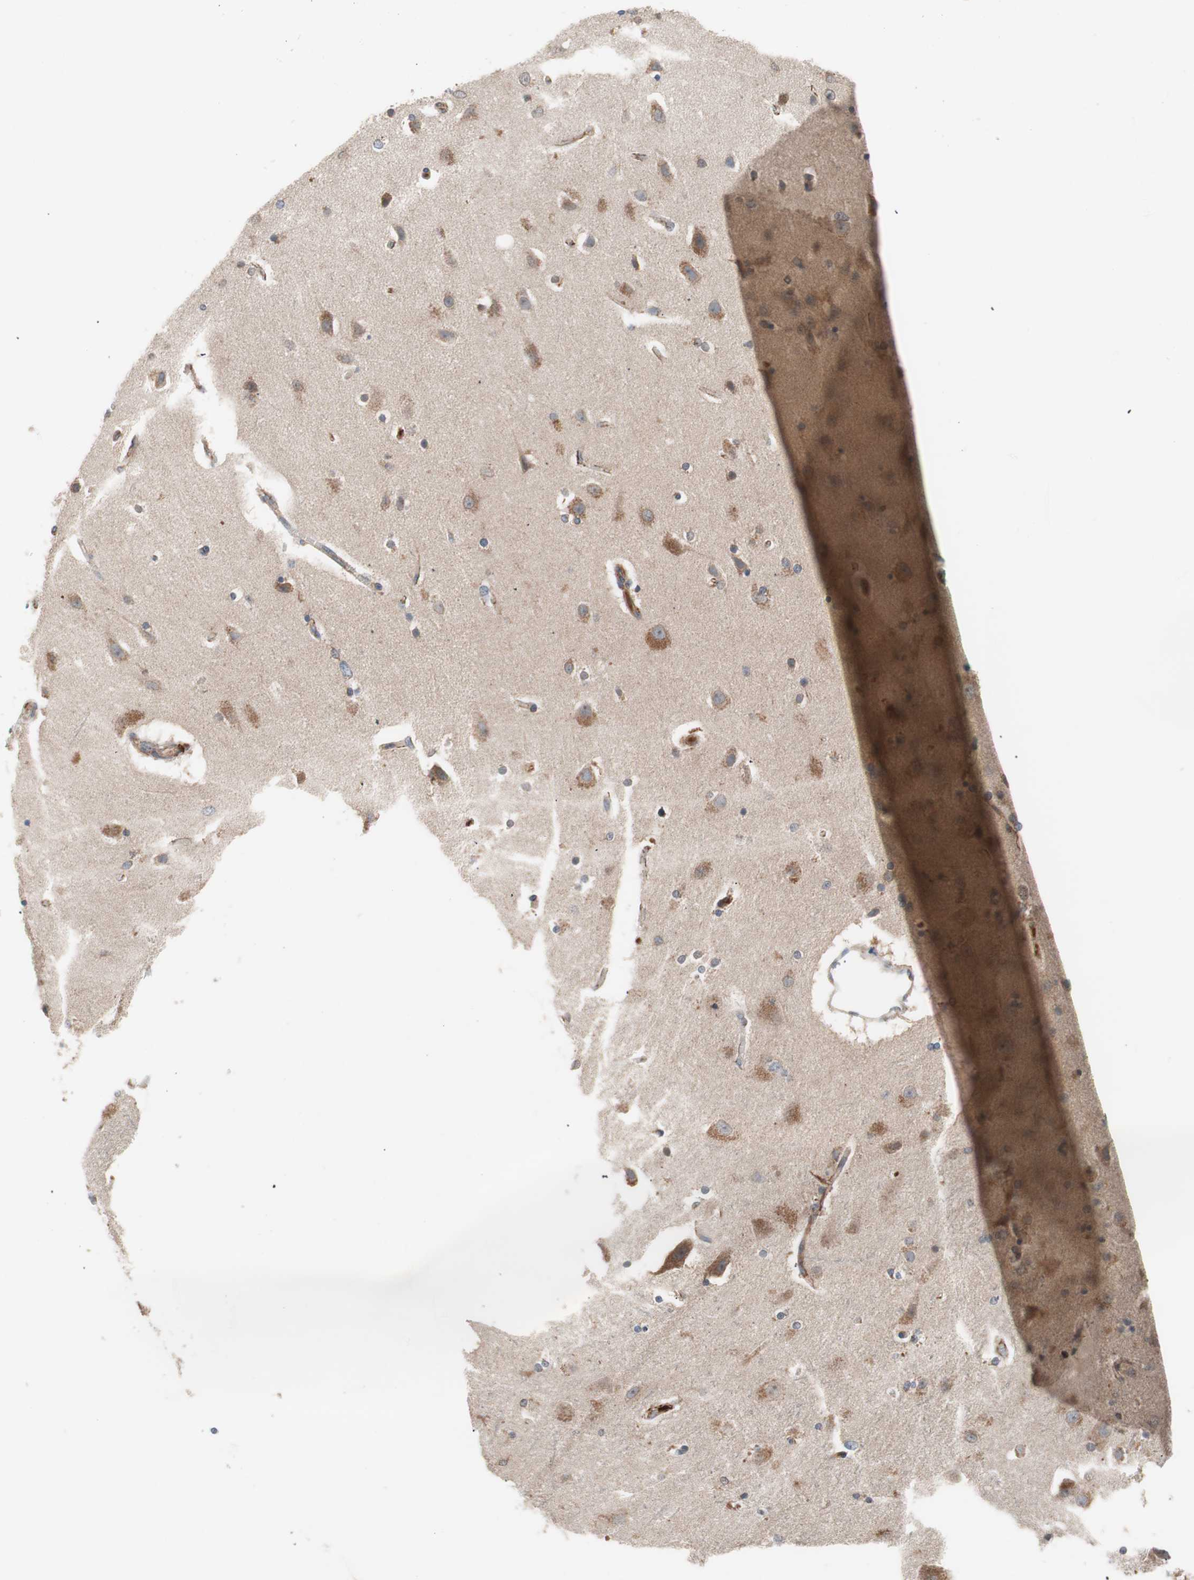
{"staining": {"intensity": "moderate", "quantity": ">75%", "location": "cytoplasmic/membranous"}, "tissue": "caudate", "cell_type": "Glial cells", "image_type": "normal", "snomed": [{"axis": "morphology", "description": "Normal tissue, NOS"}, {"axis": "topography", "description": "Lateral ventricle wall"}], "caption": "Caudate stained with a brown dye displays moderate cytoplasmic/membranous positive positivity in about >75% of glial cells.", "gene": "HMBS", "patient": {"sex": "female", "age": 54}}